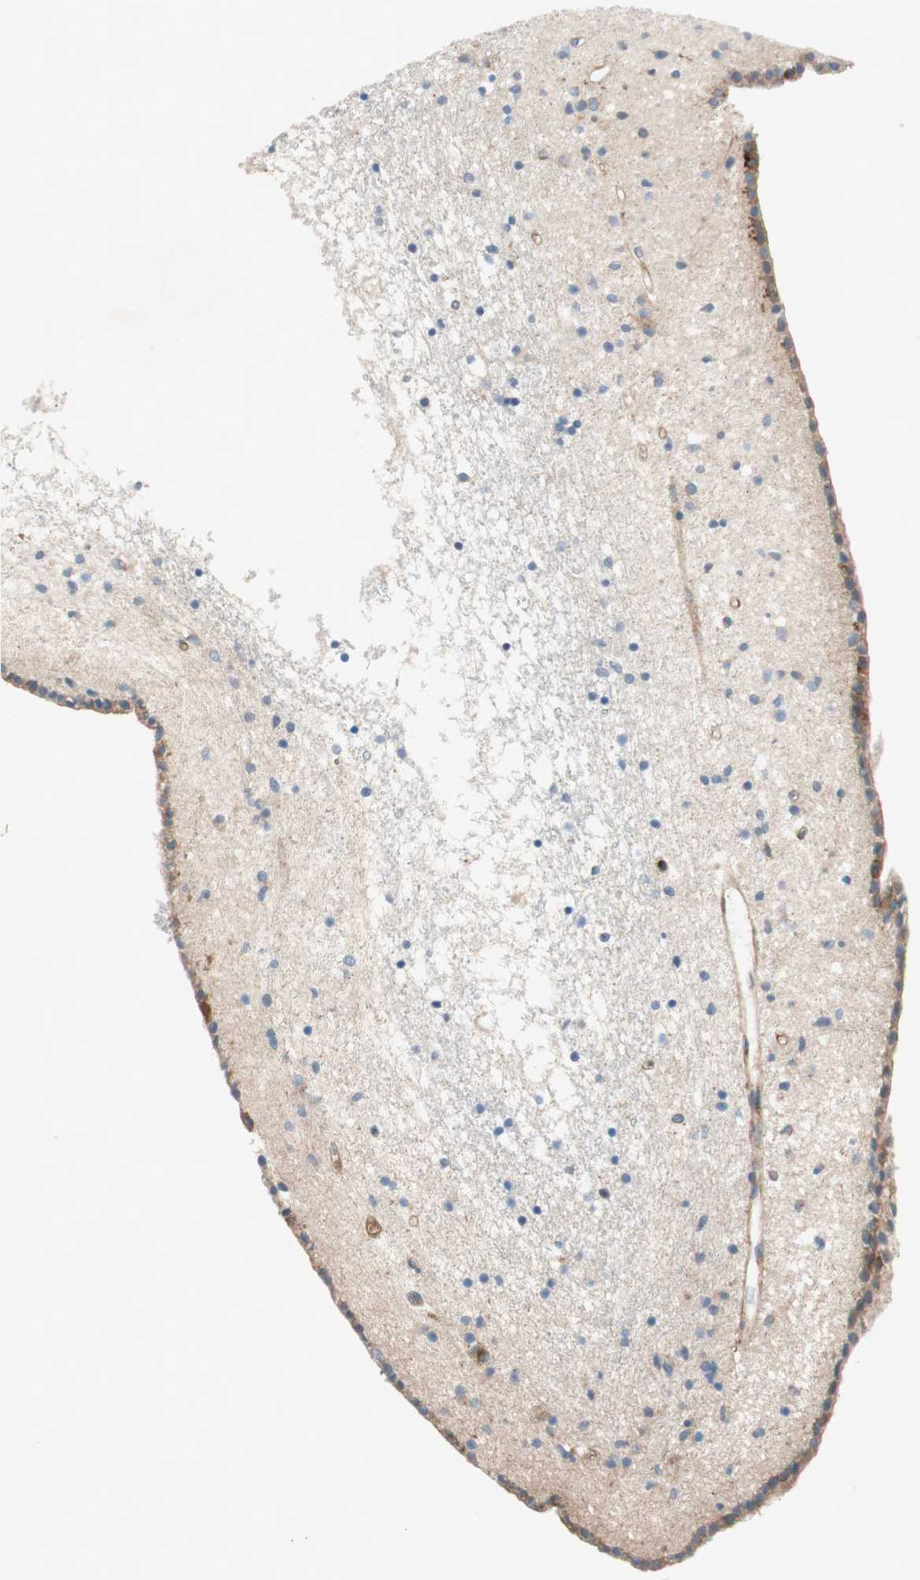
{"staining": {"intensity": "weak", "quantity": ">75%", "location": "cytoplasmic/membranous"}, "tissue": "caudate", "cell_type": "Glial cells", "image_type": "normal", "snomed": [{"axis": "morphology", "description": "Normal tissue, NOS"}, {"axis": "topography", "description": "Lateral ventricle wall"}], "caption": "The image reveals a brown stain indicating the presence of a protein in the cytoplasmic/membranous of glial cells in caudate. (brown staining indicates protein expression, while blue staining denotes nuclei).", "gene": "CCN4", "patient": {"sex": "male", "age": 45}}